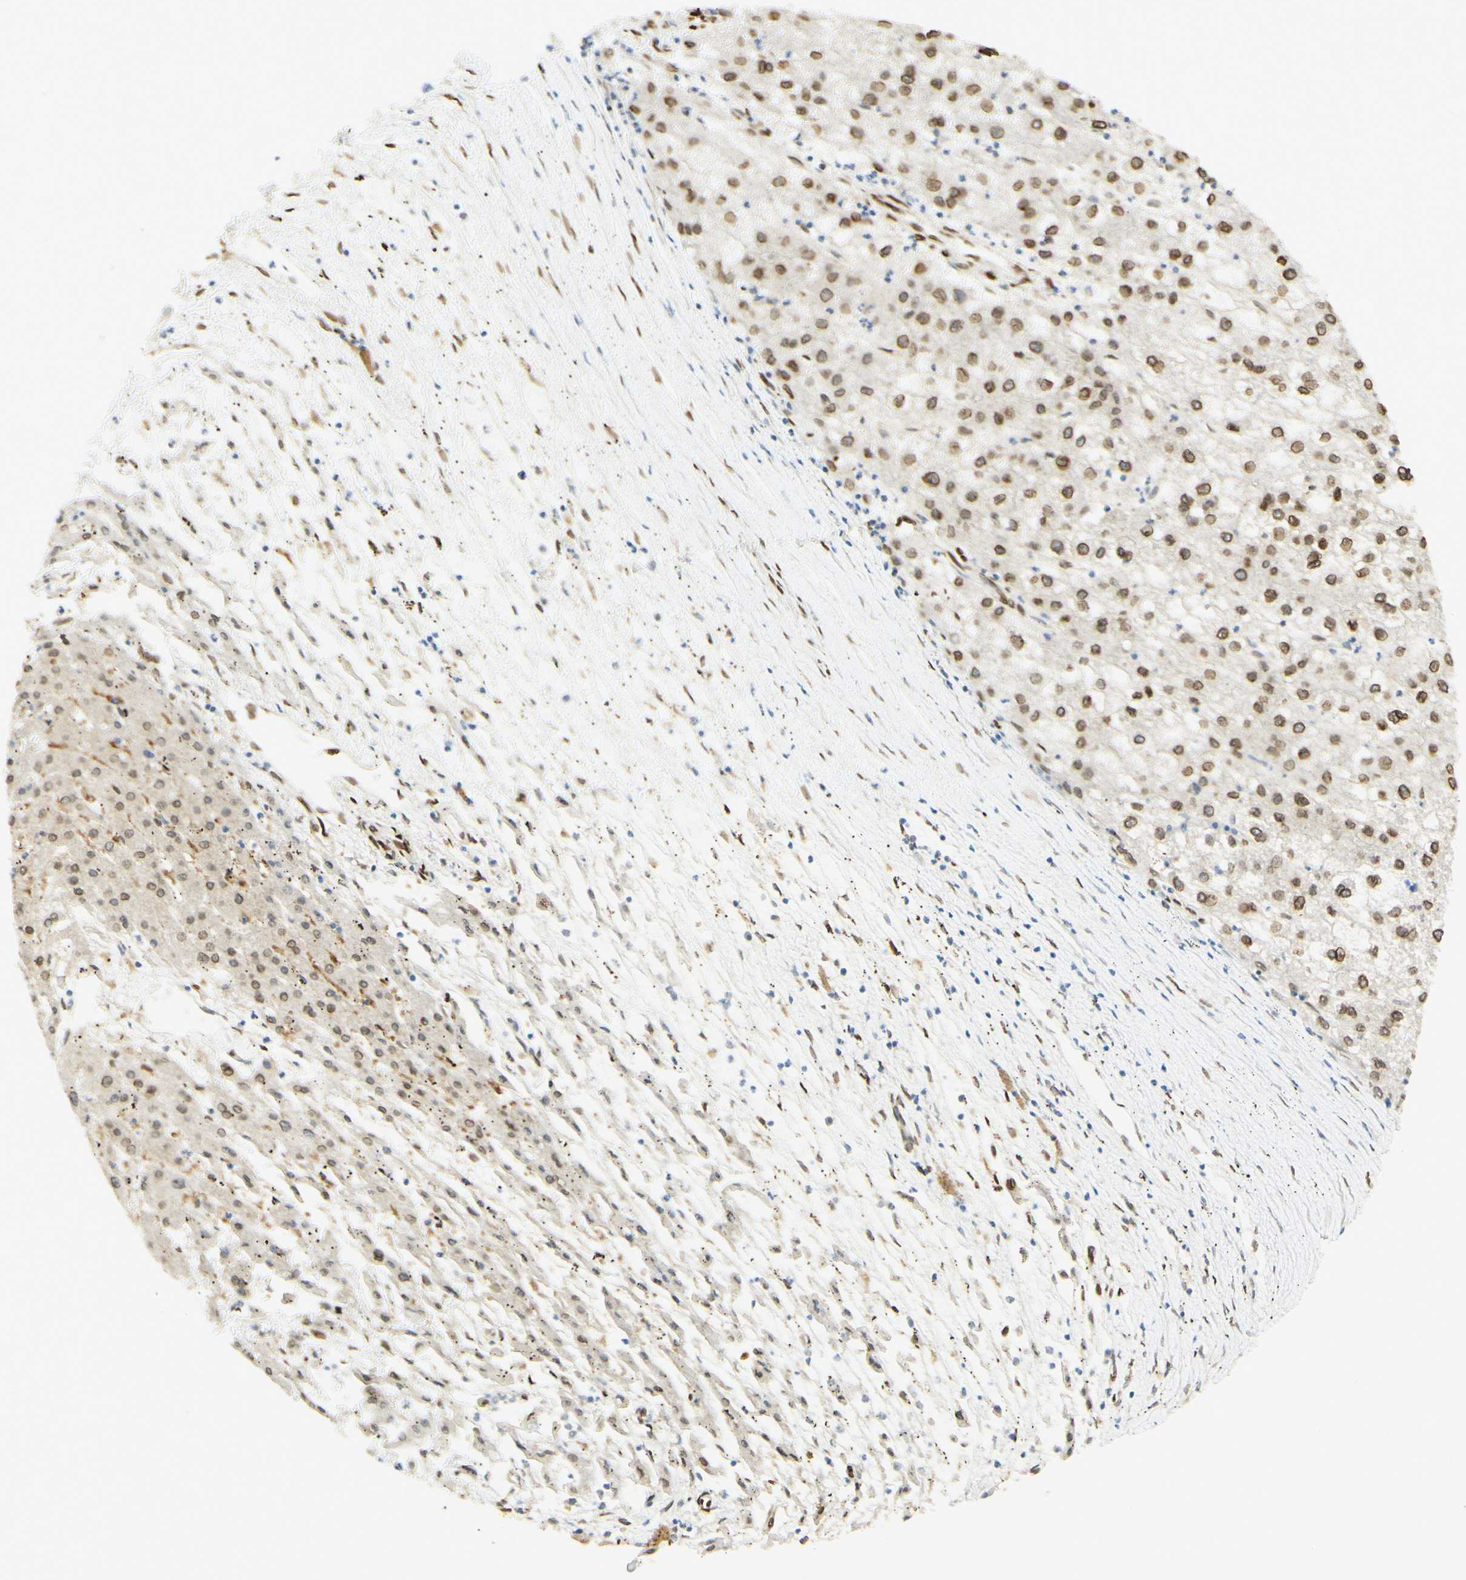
{"staining": {"intensity": "strong", "quantity": ">75%", "location": "cytoplasmic/membranous,nuclear"}, "tissue": "liver cancer", "cell_type": "Tumor cells", "image_type": "cancer", "snomed": [{"axis": "morphology", "description": "Carcinoma, Hepatocellular, NOS"}, {"axis": "topography", "description": "Liver"}], "caption": "Liver cancer (hepatocellular carcinoma) stained for a protein reveals strong cytoplasmic/membranous and nuclear positivity in tumor cells.", "gene": "E2F1", "patient": {"sex": "male", "age": 72}}